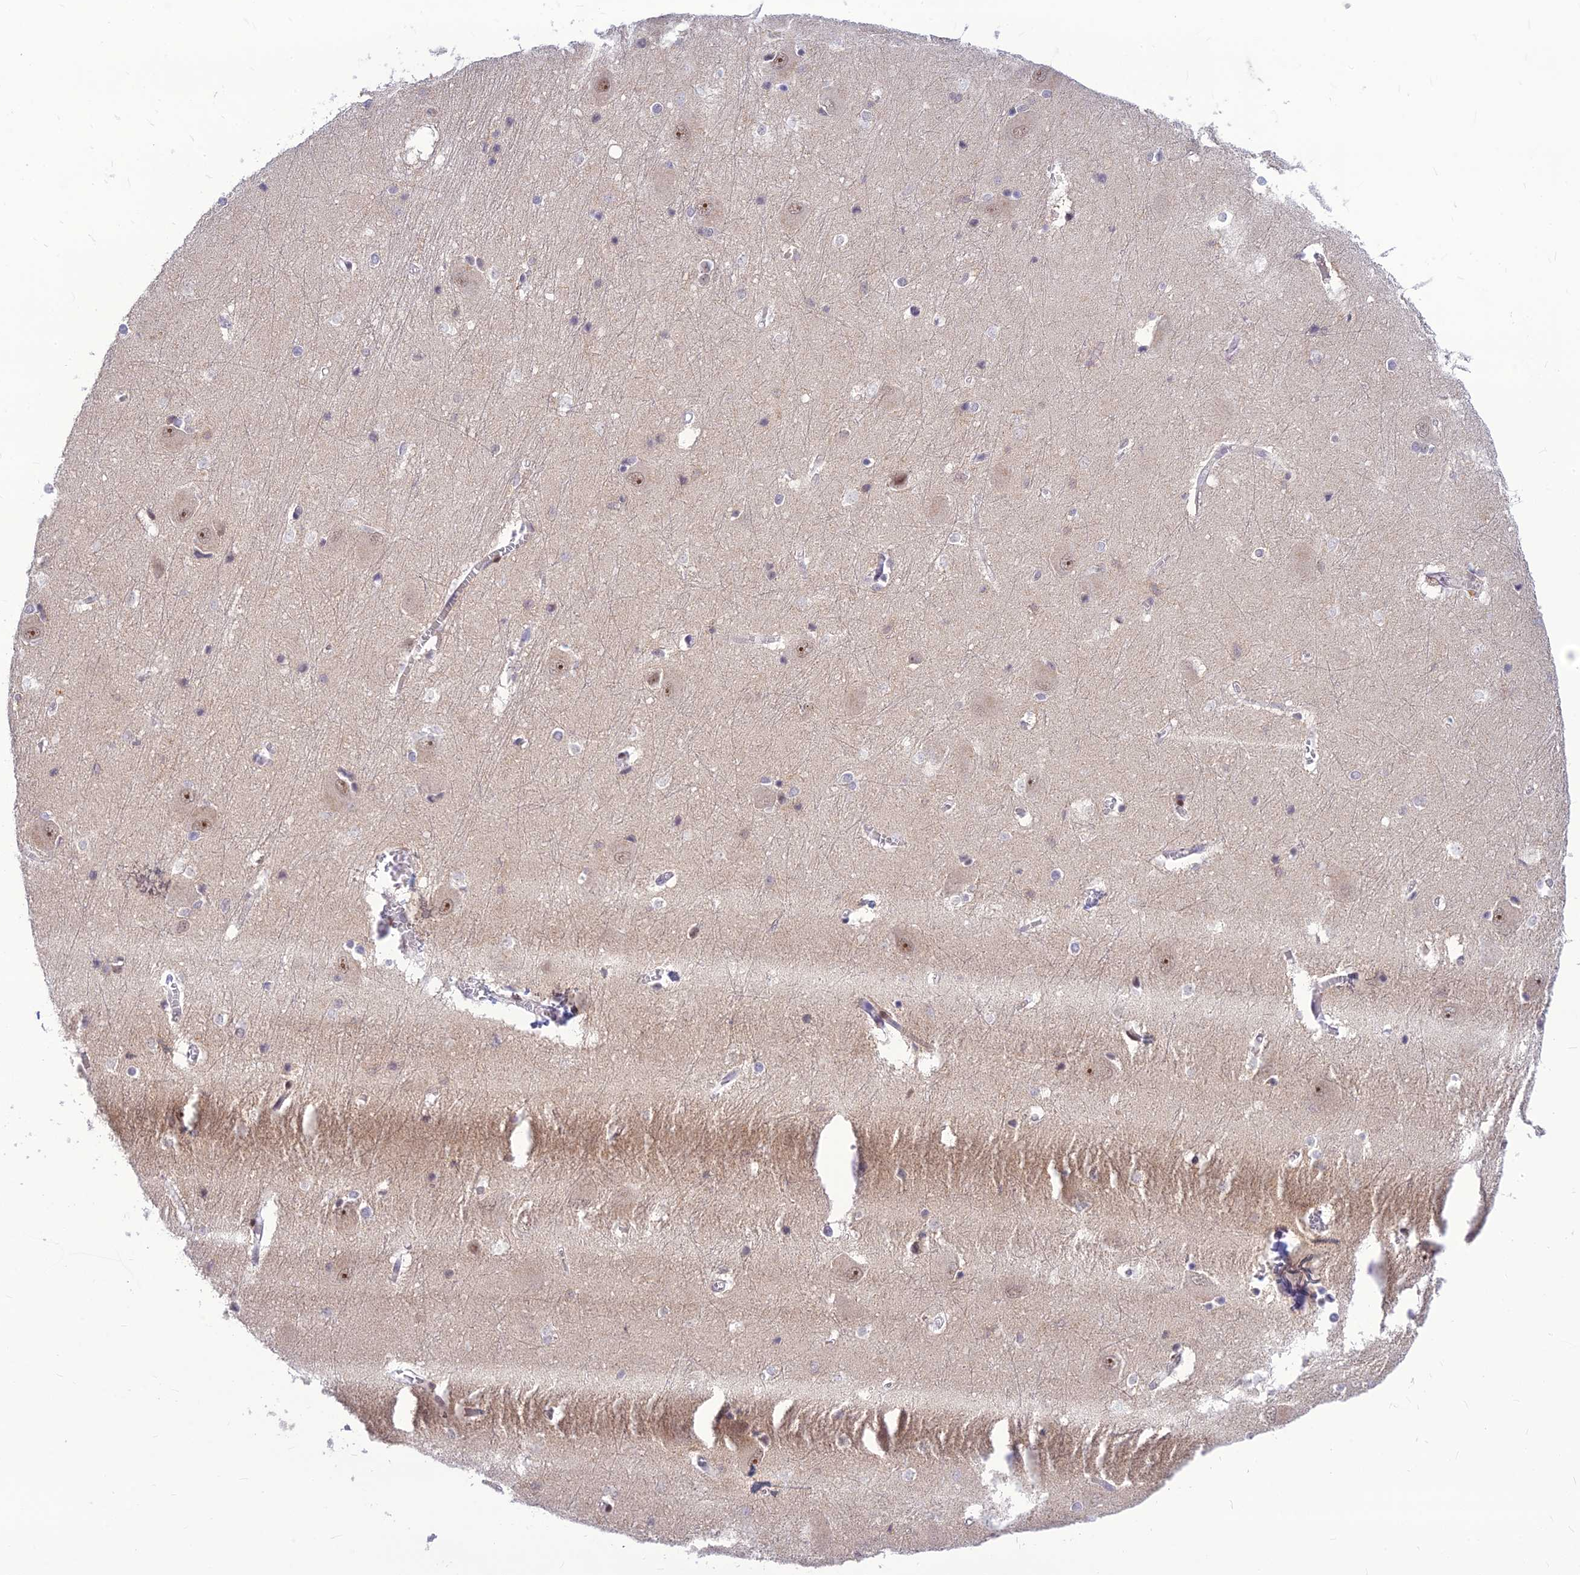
{"staining": {"intensity": "negative", "quantity": "none", "location": "none"}, "tissue": "caudate", "cell_type": "Glial cells", "image_type": "normal", "snomed": [{"axis": "morphology", "description": "Normal tissue, NOS"}, {"axis": "topography", "description": "Lateral ventricle wall"}], "caption": "Immunohistochemistry (IHC) micrograph of unremarkable caudate: caudate stained with DAB reveals no significant protein positivity in glial cells. The staining was performed using DAB to visualize the protein expression in brown, while the nuclei were stained in blue with hematoxylin (Magnification: 20x).", "gene": "ASPDH", "patient": {"sex": "male", "age": 37}}